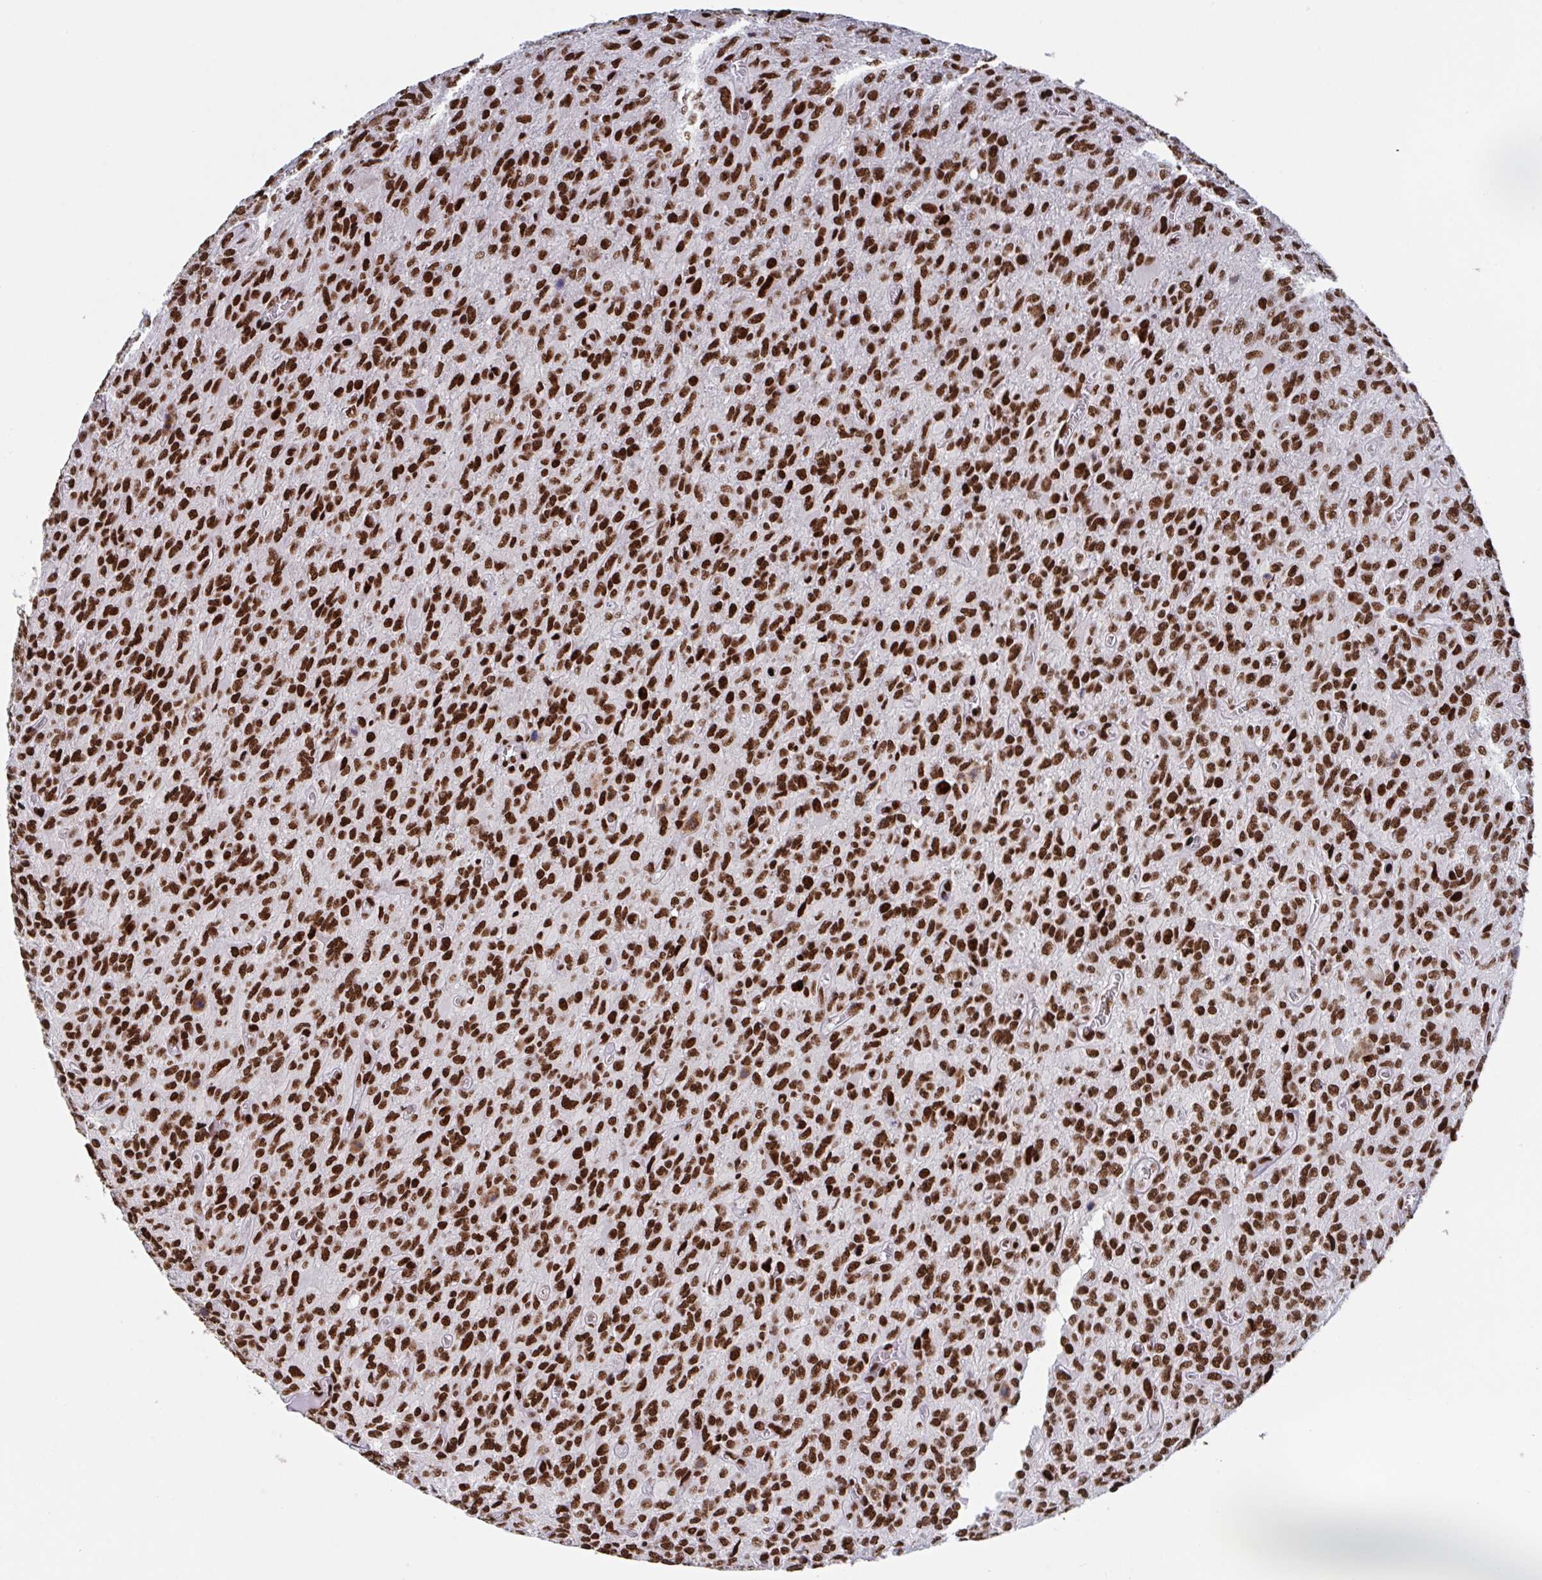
{"staining": {"intensity": "strong", "quantity": ">75%", "location": "nuclear"}, "tissue": "glioma", "cell_type": "Tumor cells", "image_type": "cancer", "snomed": [{"axis": "morphology", "description": "Glioma, malignant, High grade"}, {"axis": "topography", "description": "Brain"}], "caption": "Tumor cells demonstrate high levels of strong nuclear staining in approximately >75% of cells in high-grade glioma (malignant). (DAB IHC, brown staining for protein, blue staining for nuclei).", "gene": "ZNF607", "patient": {"sex": "male", "age": 61}}